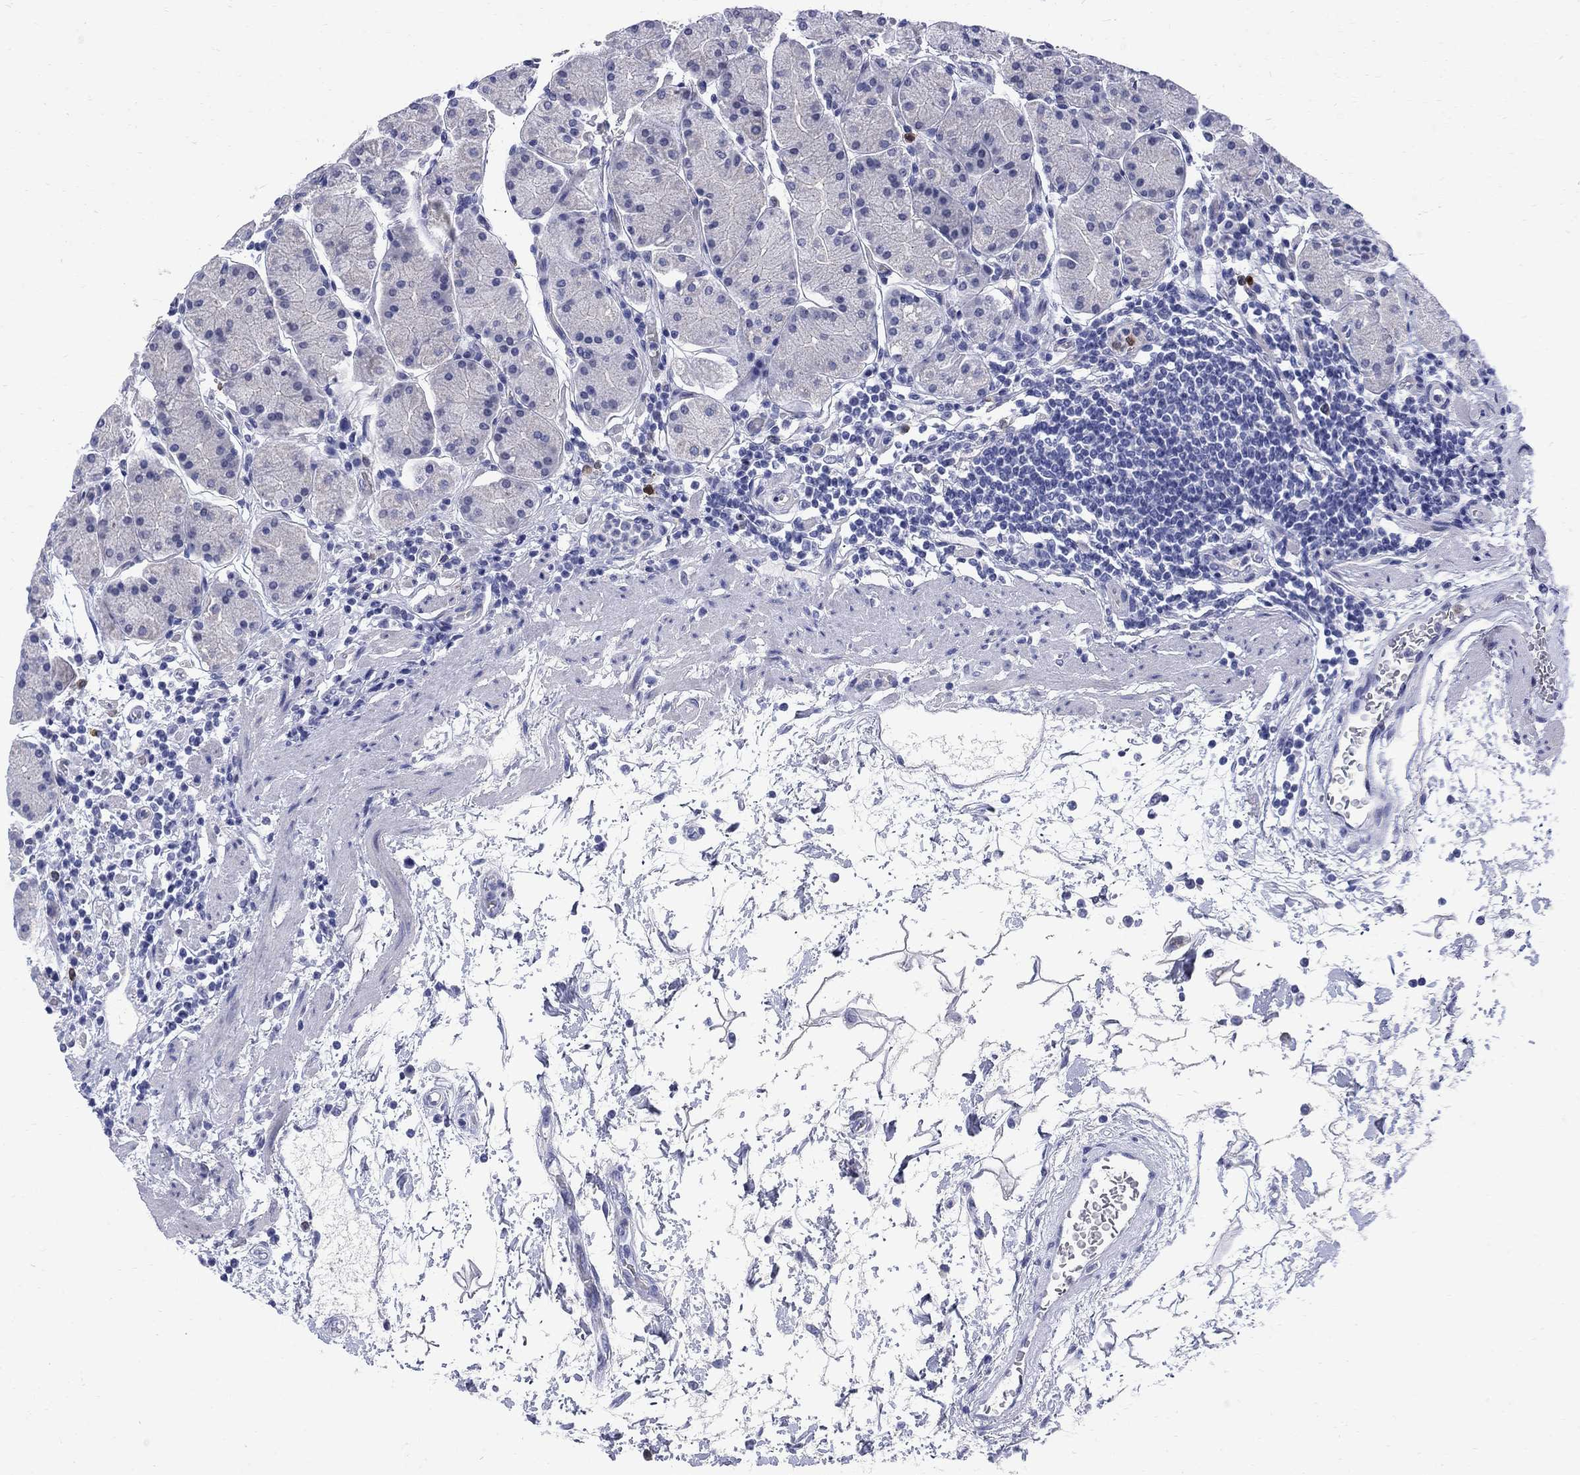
{"staining": {"intensity": "weak", "quantity": "<25%", "location": "cytoplasmic/membranous"}, "tissue": "stomach", "cell_type": "Glandular cells", "image_type": "normal", "snomed": [{"axis": "morphology", "description": "Normal tissue, NOS"}, {"axis": "topography", "description": "Stomach"}], "caption": "Immunohistochemistry of normal human stomach displays no positivity in glandular cells. (DAB IHC with hematoxylin counter stain).", "gene": "SERPINB2", "patient": {"sex": "male", "age": 54}}